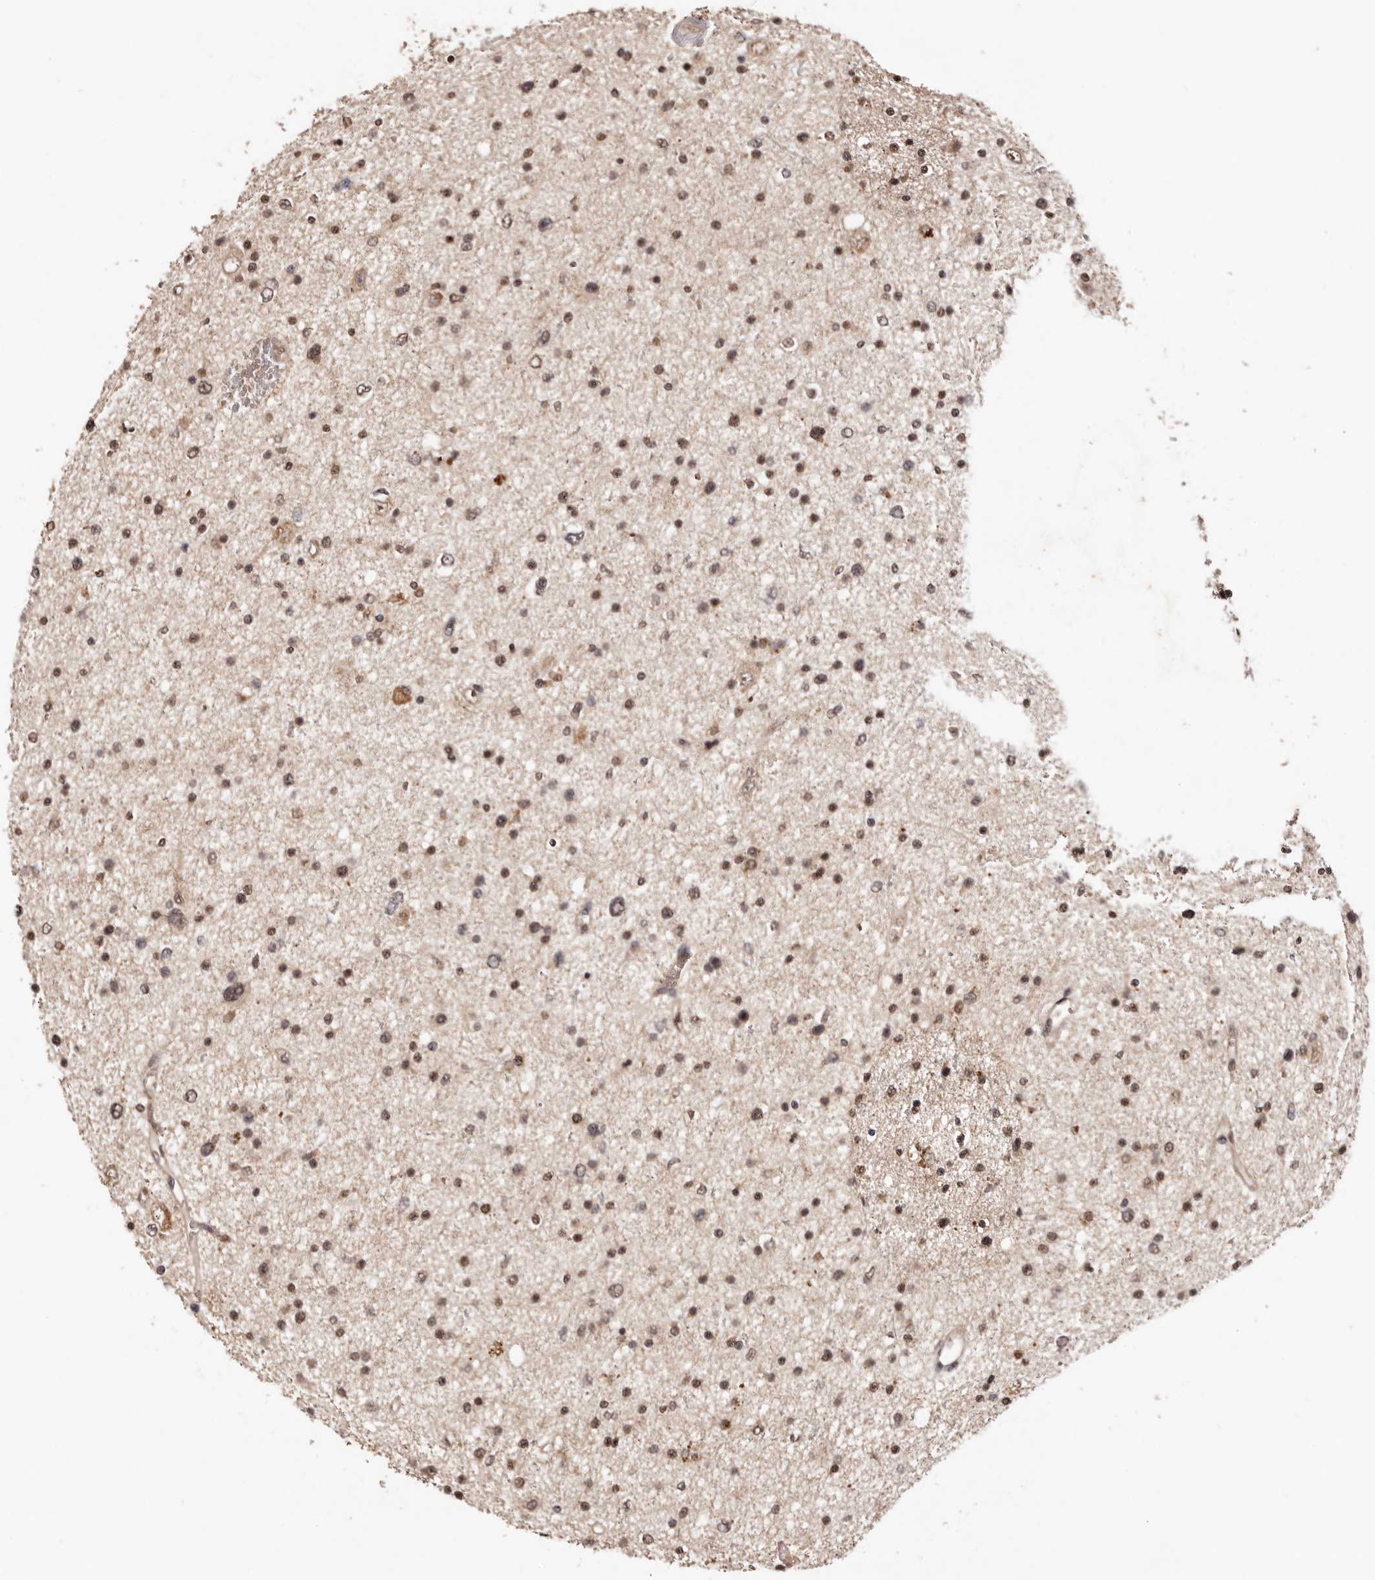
{"staining": {"intensity": "moderate", "quantity": ">75%", "location": "nuclear"}, "tissue": "glioma", "cell_type": "Tumor cells", "image_type": "cancer", "snomed": [{"axis": "morphology", "description": "Glioma, malignant, Low grade"}, {"axis": "topography", "description": "Brain"}], "caption": "This is an image of immunohistochemistry staining of glioma, which shows moderate positivity in the nuclear of tumor cells.", "gene": "NOTCH1", "patient": {"sex": "female", "age": 37}}